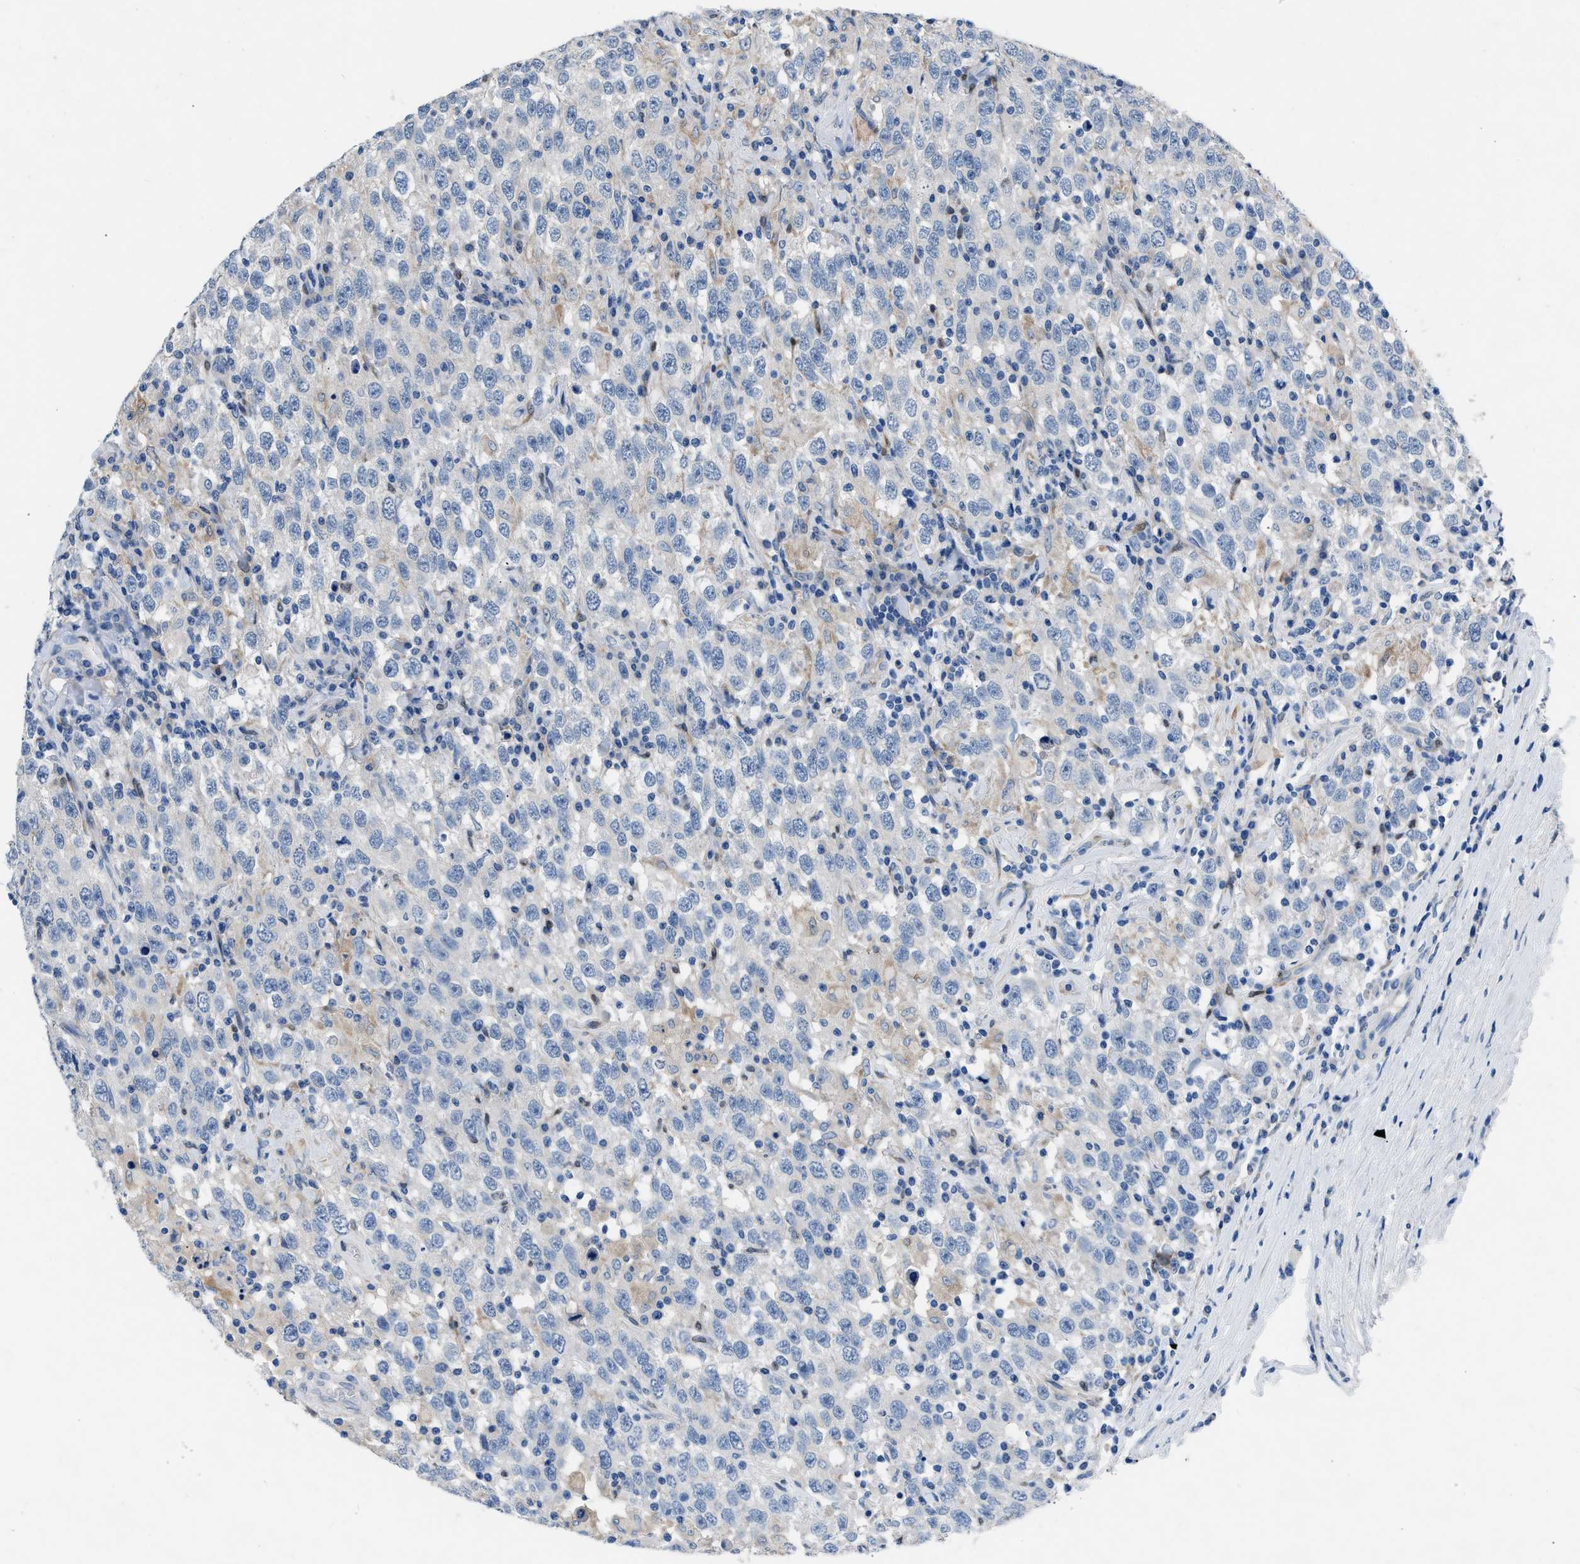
{"staining": {"intensity": "negative", "quantity": "none", "location": "none"}, "tissue": "testis cancer", "cell_type": "Tumor cells", "image_type": "cancer", "snomed": [{"axis": "morphology", "description": "Seminoma, NOS"}, {"axis": "topography", "description": "Testis"}], "caption": "Protein analysis of testis seminoma reveals no significant positivity in tumor cells.", "gene": "RBP1", "patient": {"sex": "male", "age": 41}}